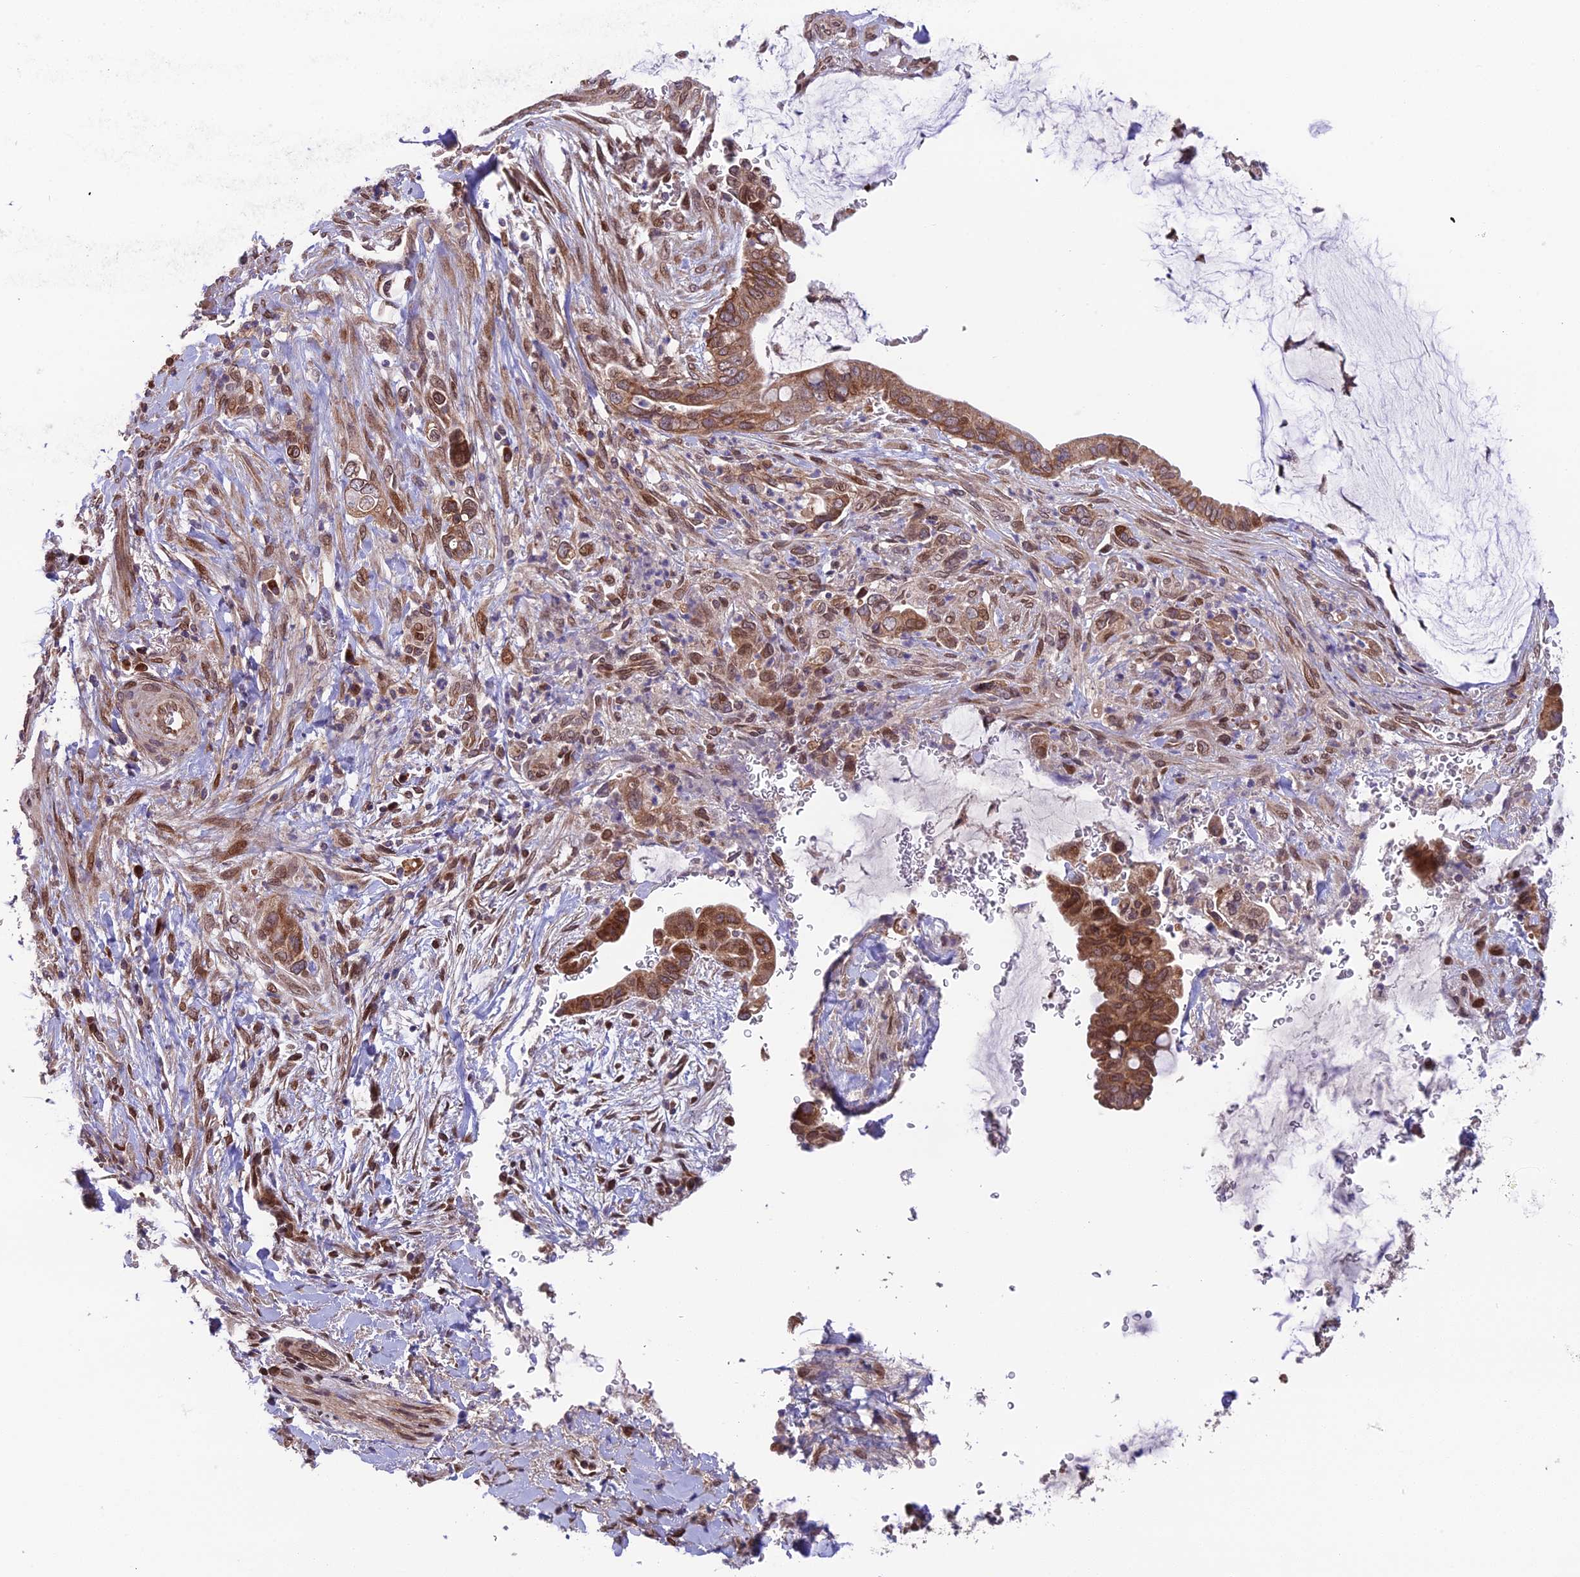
{"staining": {"intensity": "moderate", "quantity": ">75%", "location": "cytoplasmic/membranous,nuclear"}, "tissue": "pancreatic cancer", "cell_type": "Tumor cells", "image_type": "cancer", "snomed": [{"axis": "morphology", "description": "Adenocarcinoma, NOS"}, {"axis": "topography", "description": "Pancreas"}], "caption": "Protein expression analysis of adenocarcinoma (pancreatic) displays moderate cytoplasmic/membranous and nuclear expression in approximately >75% of tumor cells.", "gene": "CYP2R1", "patient": {"sex": "male", "age": 75}}